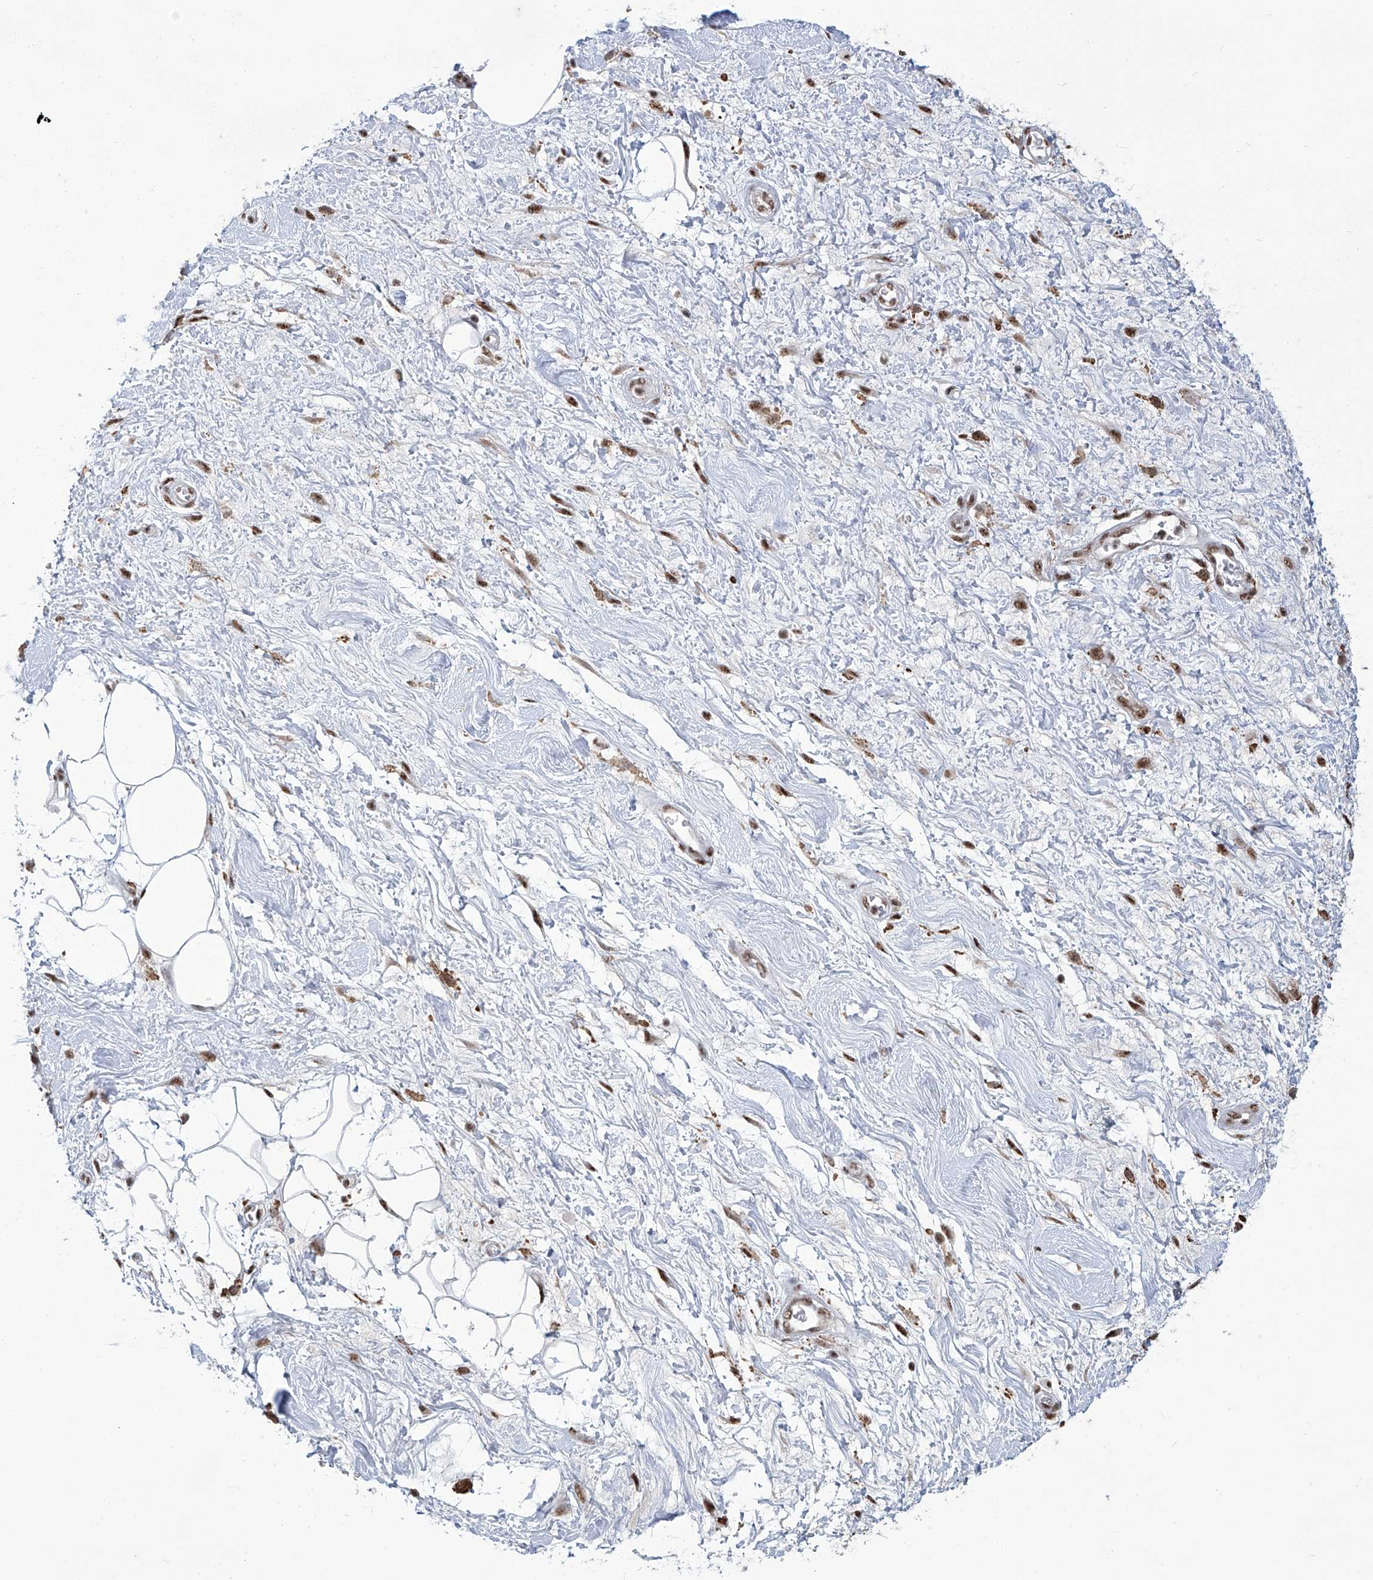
{"staining": {"intensity": "moderate", "quantity": ">75%", "location": "nuclear"}, "tissue": "adipose tissue", "cell_type": "Adipocytes", "image_type": "normal", "snomed": [{"axis": "morphology", "description": "Normal tissue, NOS"}, {"axis": "morphology", "description": "Adenocarcinoma, NOS"}, {"axis": "topography", "description": "Pancreas"}, {"axis": "topography", "description": "Peripheral nerve tissue"}], "caption": "Protein expression by IHC displays moderate nuclear expression in about >75% of adipocytes in normal adipose tissue.", "gene": "FBXL4", "patient": {"sex": "male", "age": 59}}